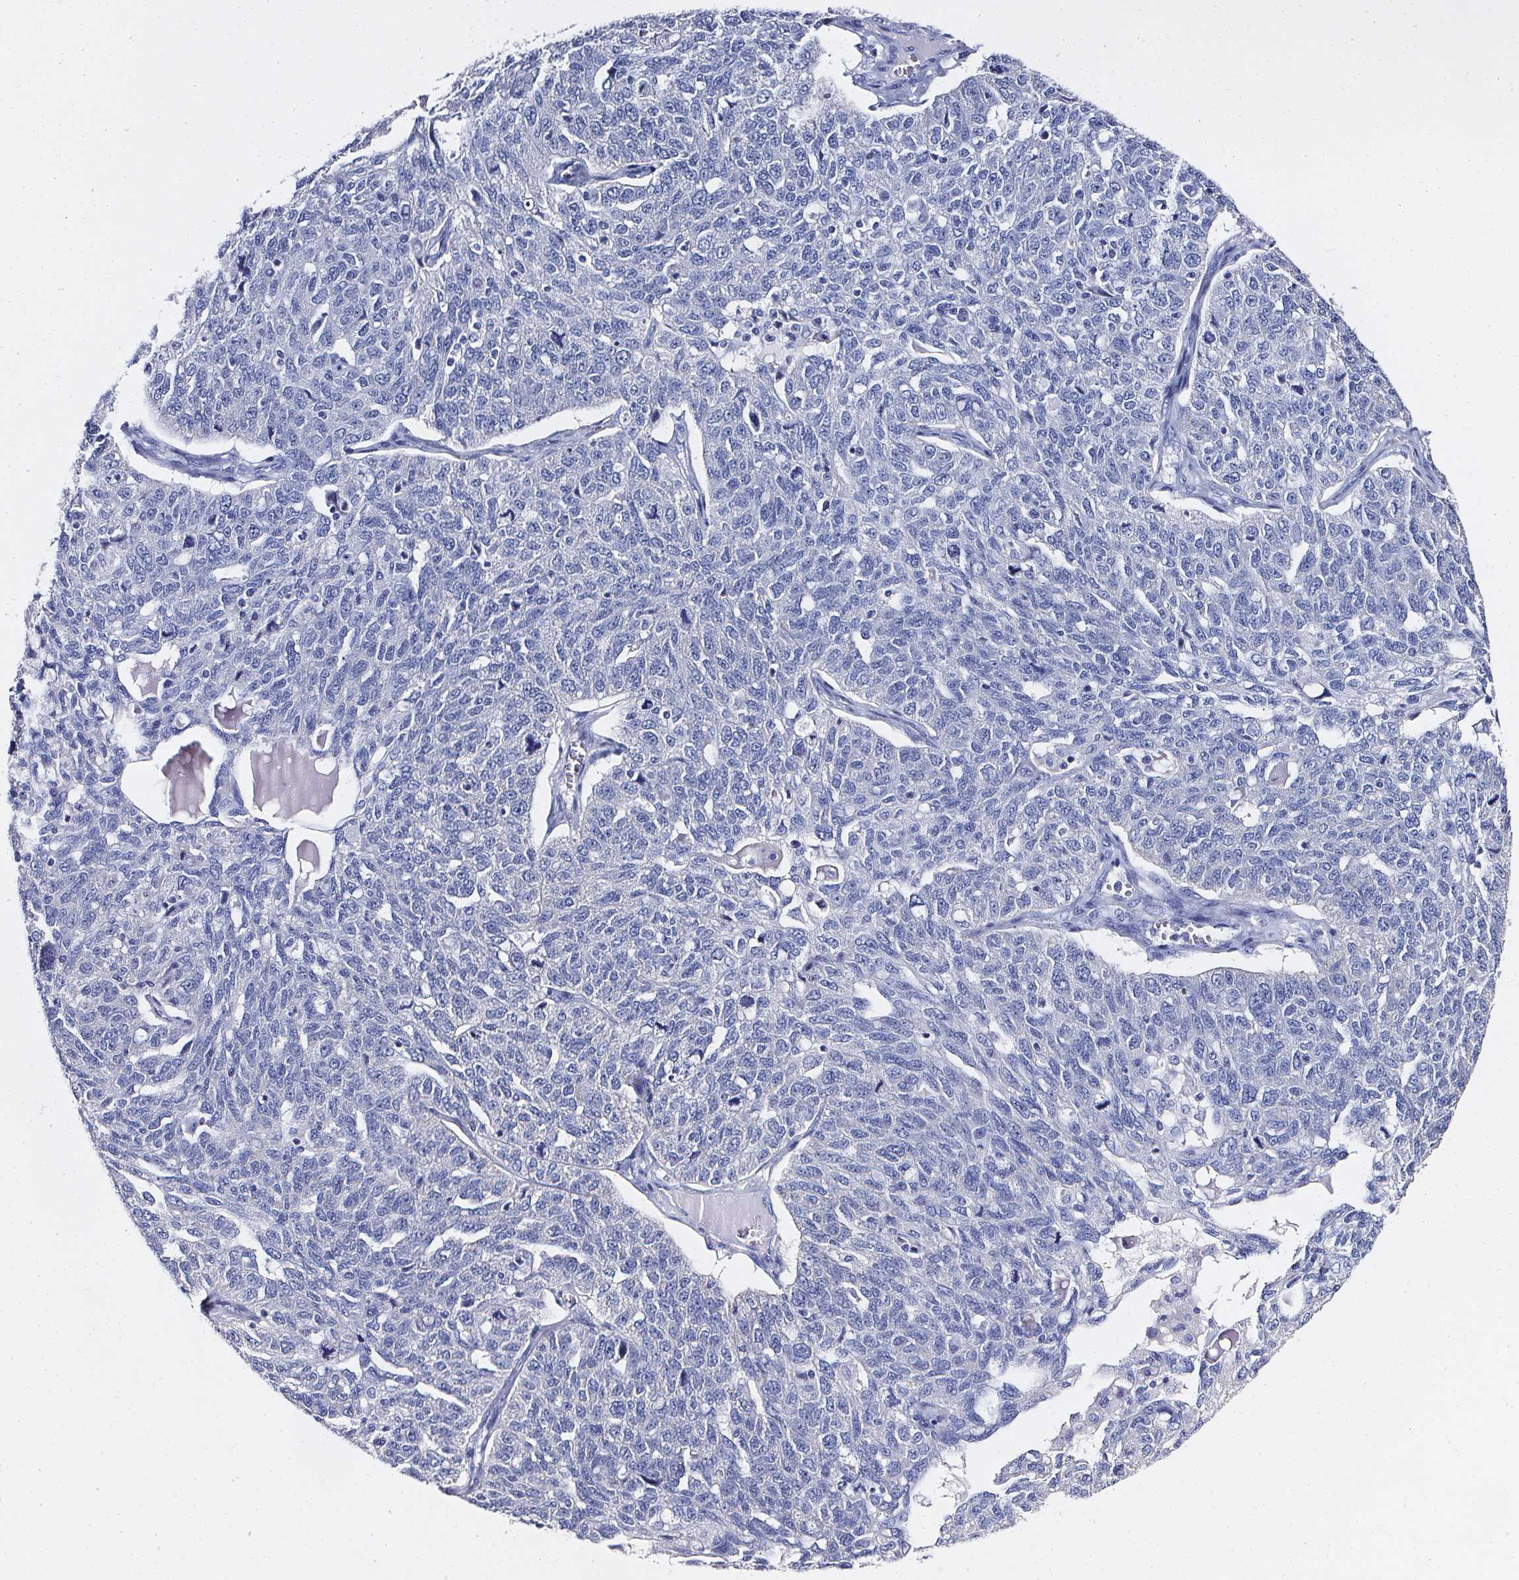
{"staining": {"intensity": "negative", "quantity": "none", "location": "none"}, "tissue": "ovarian cancer", "cell_type": "Tumor cells", "image_type": "cancer", "snomed": [{"axis": "morphology", "description": "Cystadenocarcinoma, serous, NOS"}, {"axis": "topography", "description": "Ovary"}], "caption": "Immunohistochemistry photomicrograph of human ovarian cancer stained for a protein (brown), which exhibits no positivity in tumor cells.", "gene": "ELAVL2", "patient": {"sex": "female", "age": 71}}